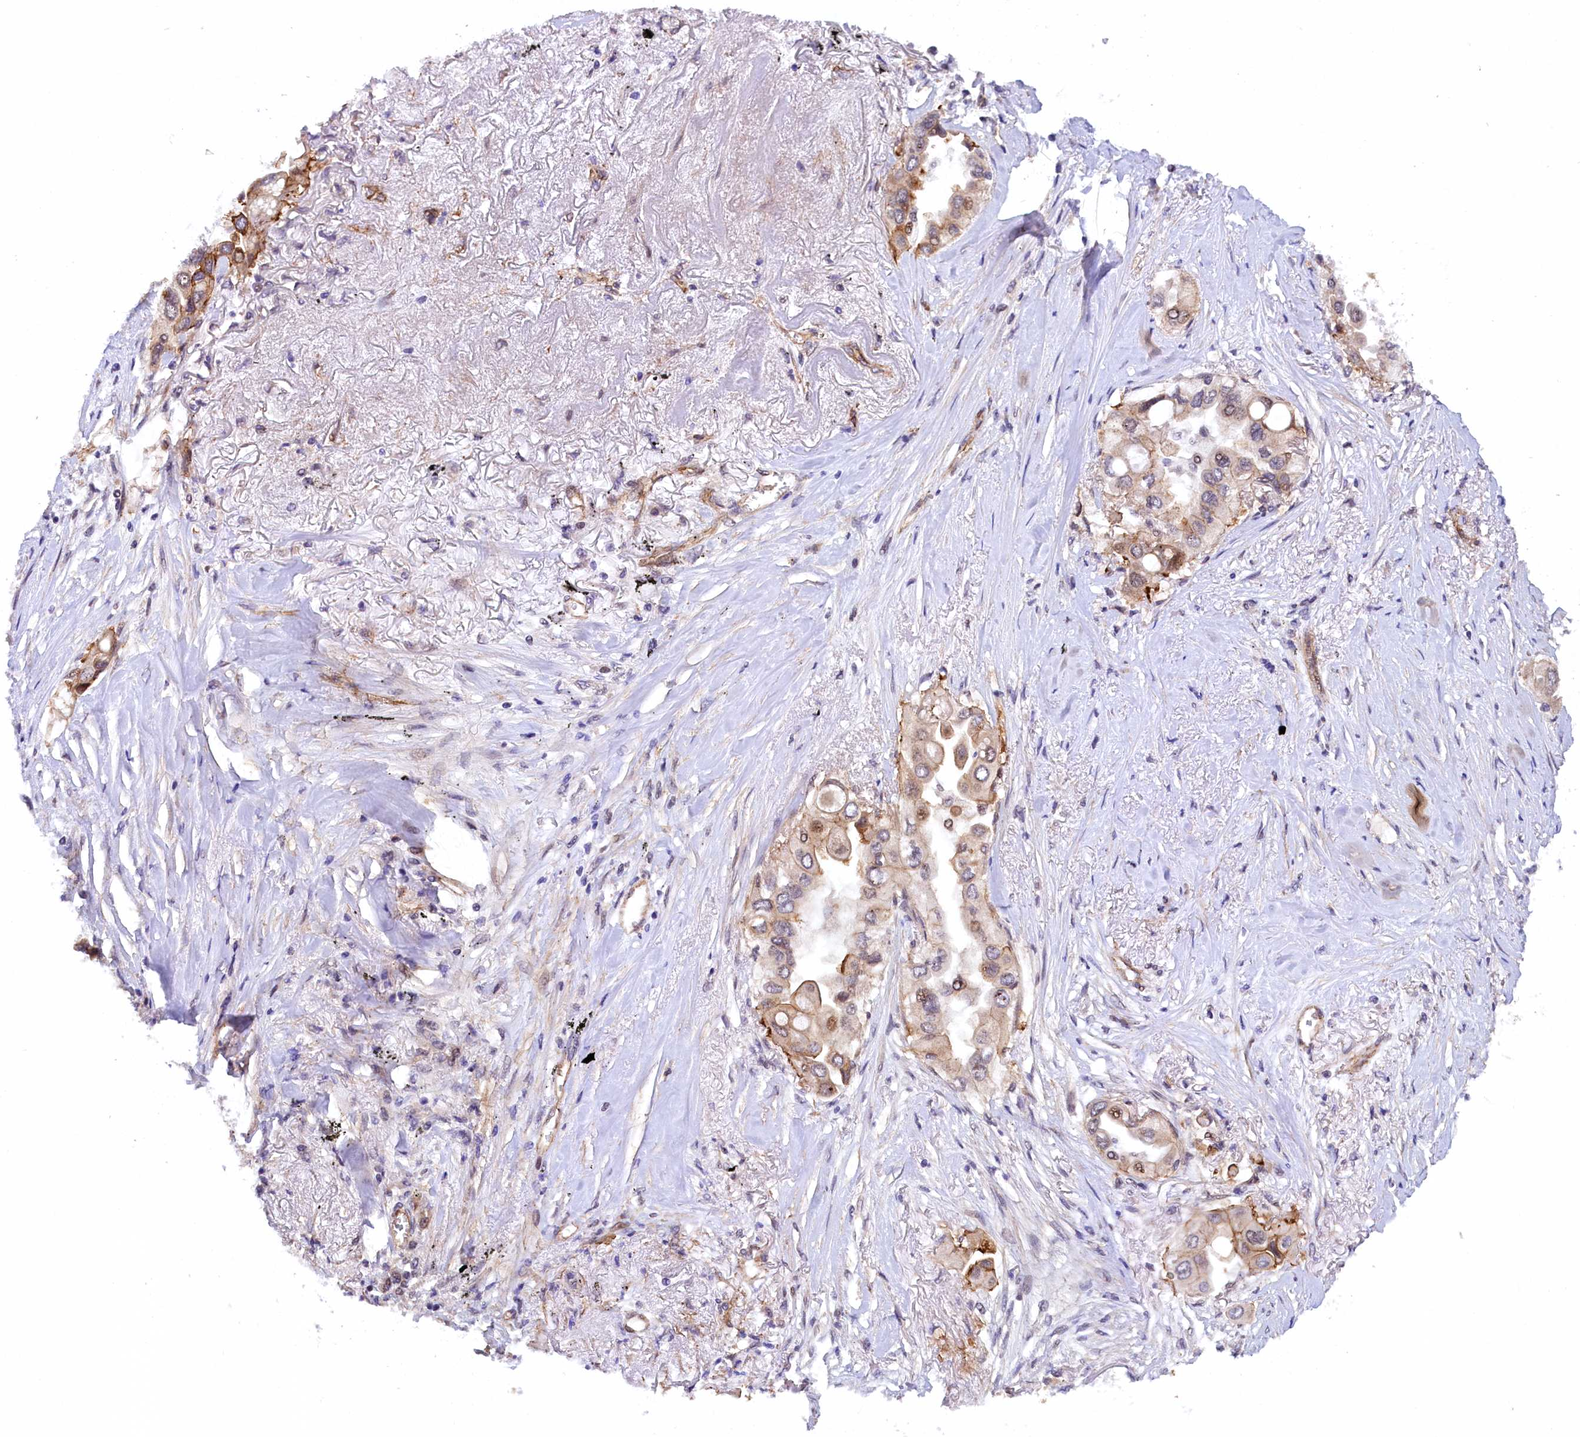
{"staining": {"intensity": "moderate", "quantity": "25%-75%", "location": "cytoplasmic/membranous,nuclear"}, "tissue": "lung cancer", "cell_type": "Tumor cells", "image_type": "cancer", "snomed": [{"axis": "morphology", "description": "Adenocarcinoma, NOS"}, {"axis": "topography", "description": "Lung"}], "caption": "Immunohistochemical staining of human lung adenocarcinoma displays medium levels of moderate cytoplasmic/membranous and nuclear protein expression in about 25%-75% of tumor cells.", "gene": "ARL14EP", "patient": {"sex": "female", "age": 76}}